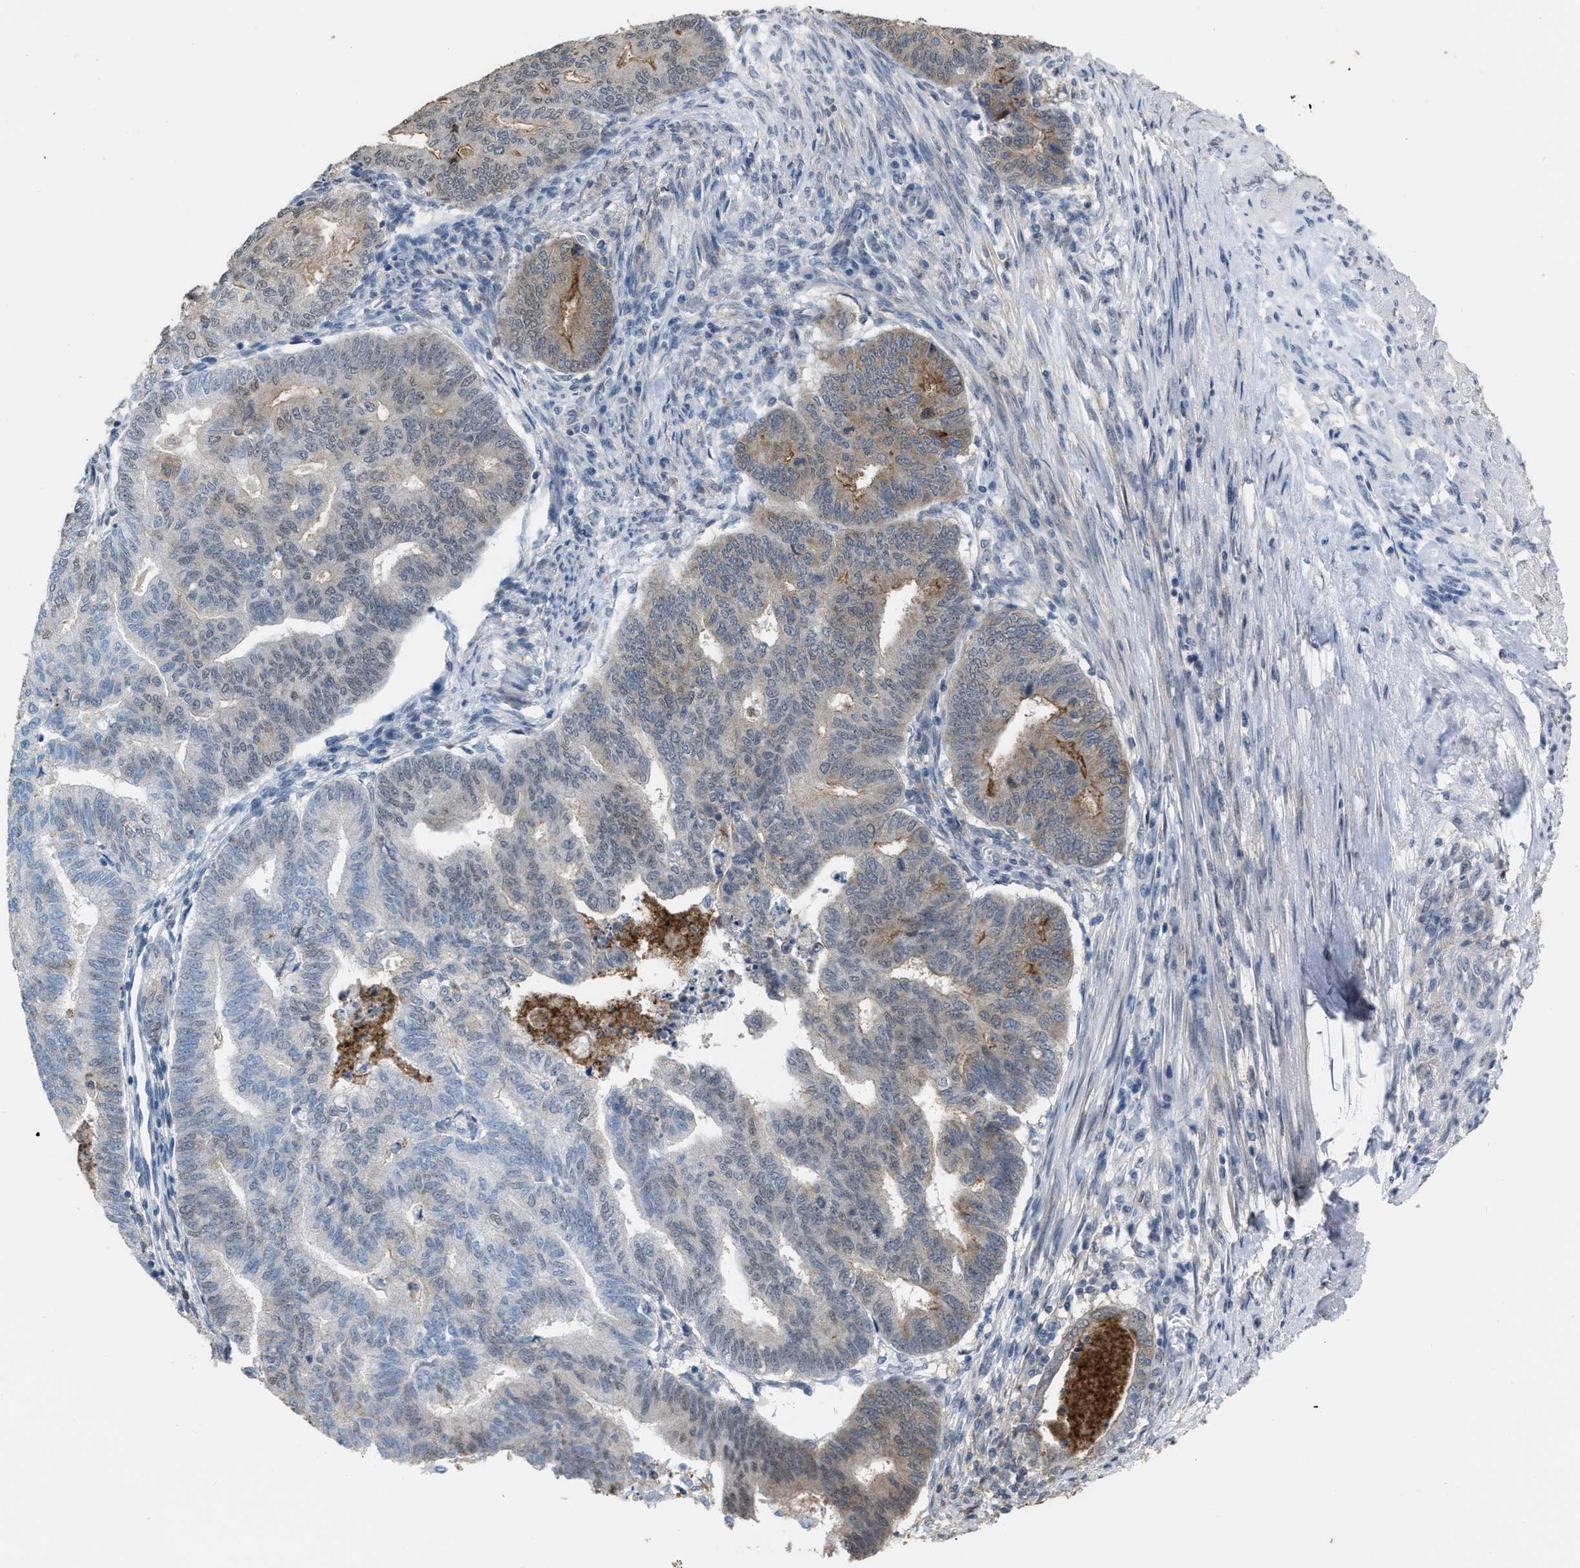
{"staining": {"intensity": "weak", "quantity": "25%-75%", "location": "cytoplasmic/membranous"}, "tissue": "endometrial cancer", "cell_type": "Tumor cells", "image_type": "cancer", "snomed": [{"axis": "morphology", "description": "Polyp, NOS"}, {"axis": "morphology", "description": "Adenocarcinoma, NOS"}, {"axis": "morphology", "description": "Adenoma, NOS"}, {"axis": "topography", "description": "Endometrium"}], "caption": "A low amount of weak cytoplasmic/membranous positivity is present in about 25%-75% of tumor cells in adenoma (endometrial) tissue.", "gene": "BAIAP2L1", "patient": {"sex": "female", "age": 79}}